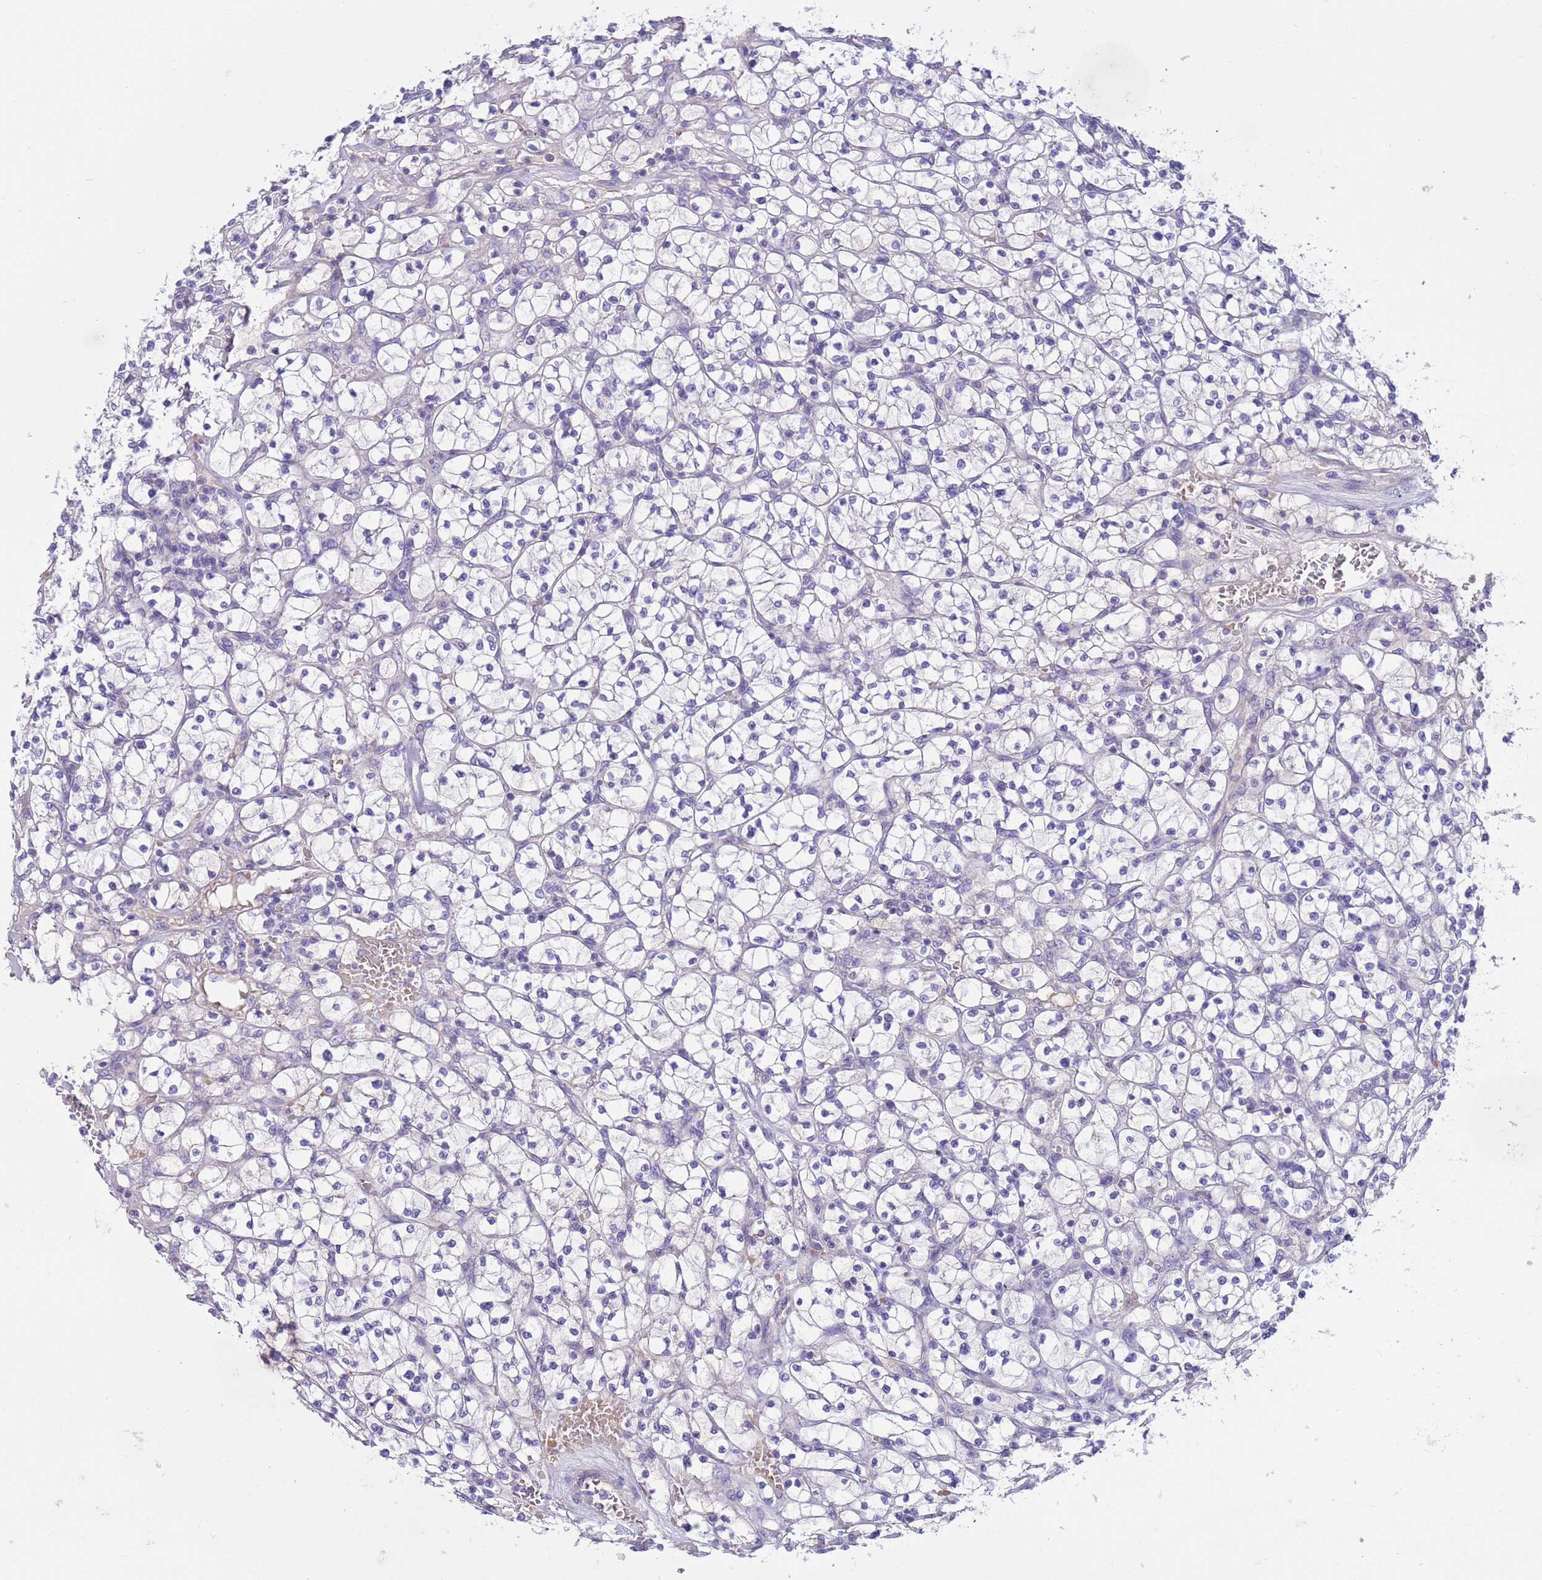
{"staining": {"intensity": "negative", "quantity": "none", "location": "none"}, "tissue": "renal cancer", "cell_type": "Tumor cells", "image_type": "cancer", "snomed": [{"axis": "morphology", "description": "Adenocarcinoma, NOS"}, {"axis": "topography", "description": "Kidney"}], "caption": "Micrograph shows no significant protein positivity in tumor cells of renal adenocarcinoma. Brightfield microscopy of immunohistochemistry stained with DAB (3,3'-diaminobenzidine) (brown) and hematoxylin (blue), captured at high magnification.", "gene": "RIPPLY2", "patient": {"sex": "female", "age": 64}}